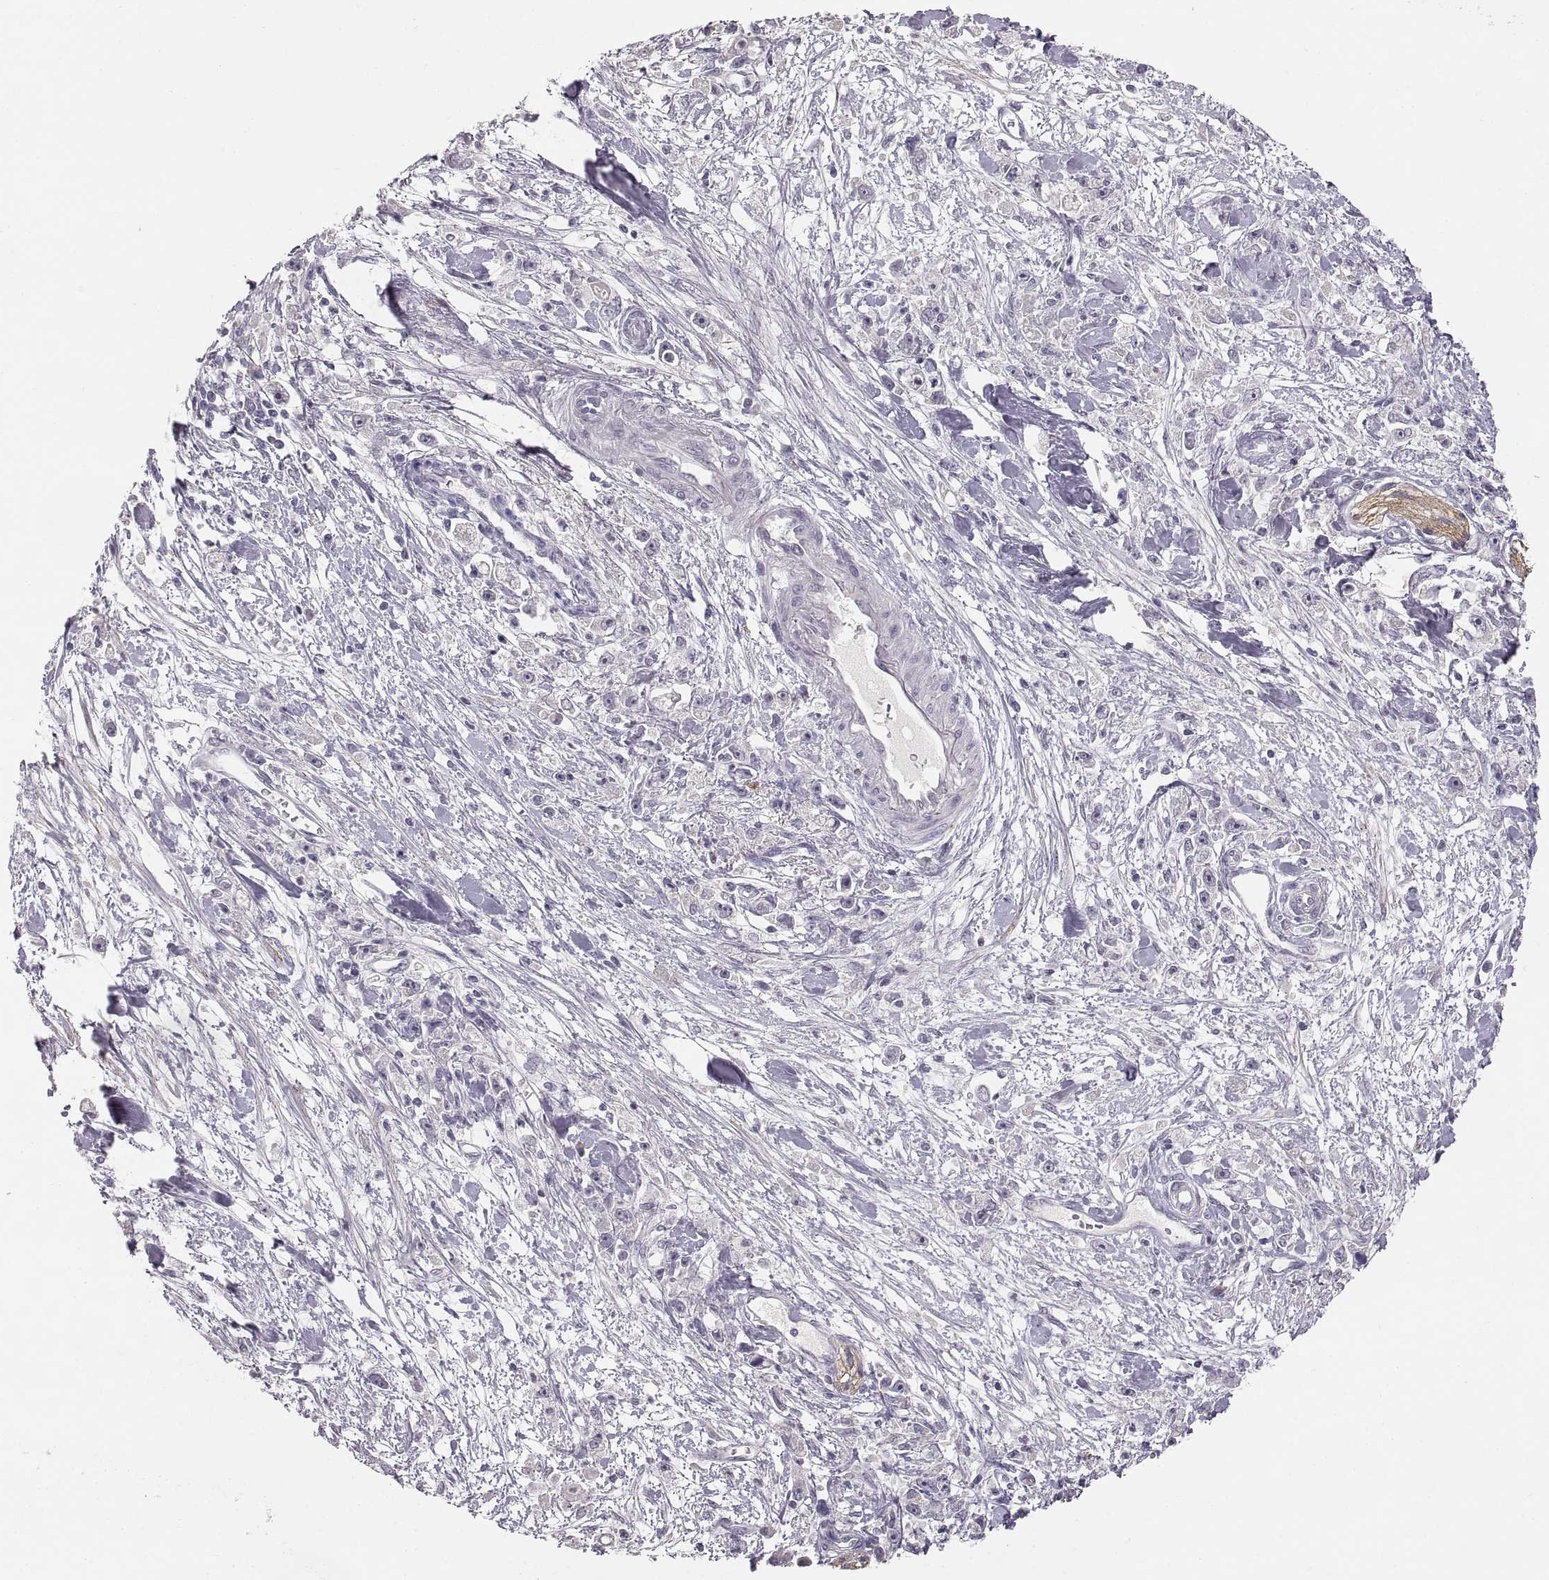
{"staining": {"intensity": "negative", "quantity": "none", "location": "none"}, "tissue": "stomach cancer", "cell_type": "Tumor cells", "image_type": "cancer", "snomed": [{"axis": "morphology", "description": "Adenocarcinoma, NOS"}, {"axis": "topography", "description": "Stomach"}], "caption": "Immunohistochemical staining of human stomach cancer demonstrates no significant positivity in tumor cells.", "gene": "CDH2", "patient": {"sex": "female", "age": 59}}